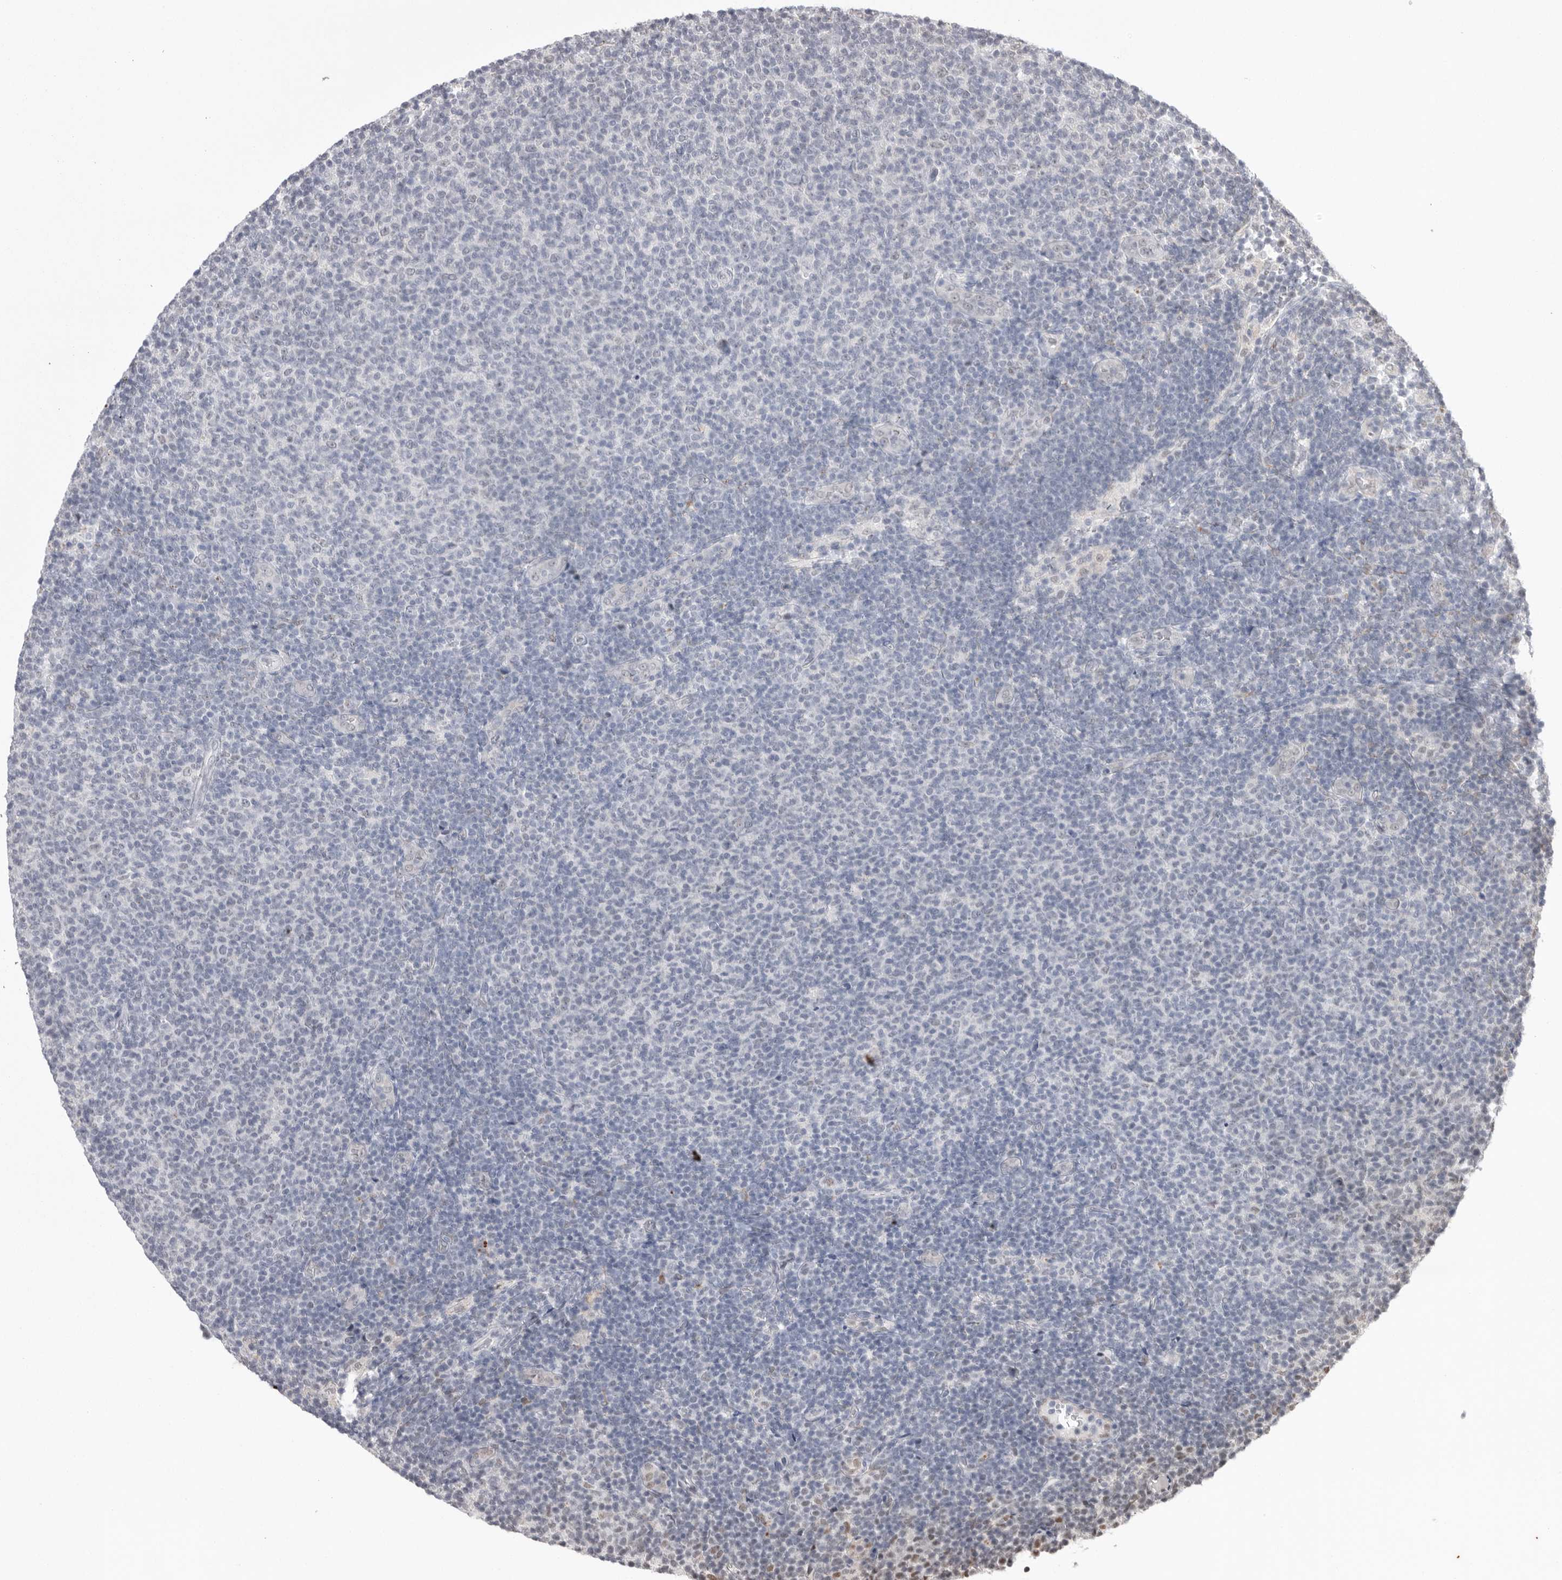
{"staining": {"intensity": "negative", "quantity": "none", "location": "none"}, "tissue": "lymphoma", "cell_type": "Tumor cells", "image_type": "cancer", "snomed": [{"axis": "morphology", "description": "Malignant lymphoma, non-Hodgkin's type, Low grade"}, {"axis": "topography", "description": "Lymph node"}], "caption": "Human lymphoma stained for a protein using IHC shows no staining in tumor cells.", "gene": "BCLAF3", "patient": {"sex": "male", "age": 66}}